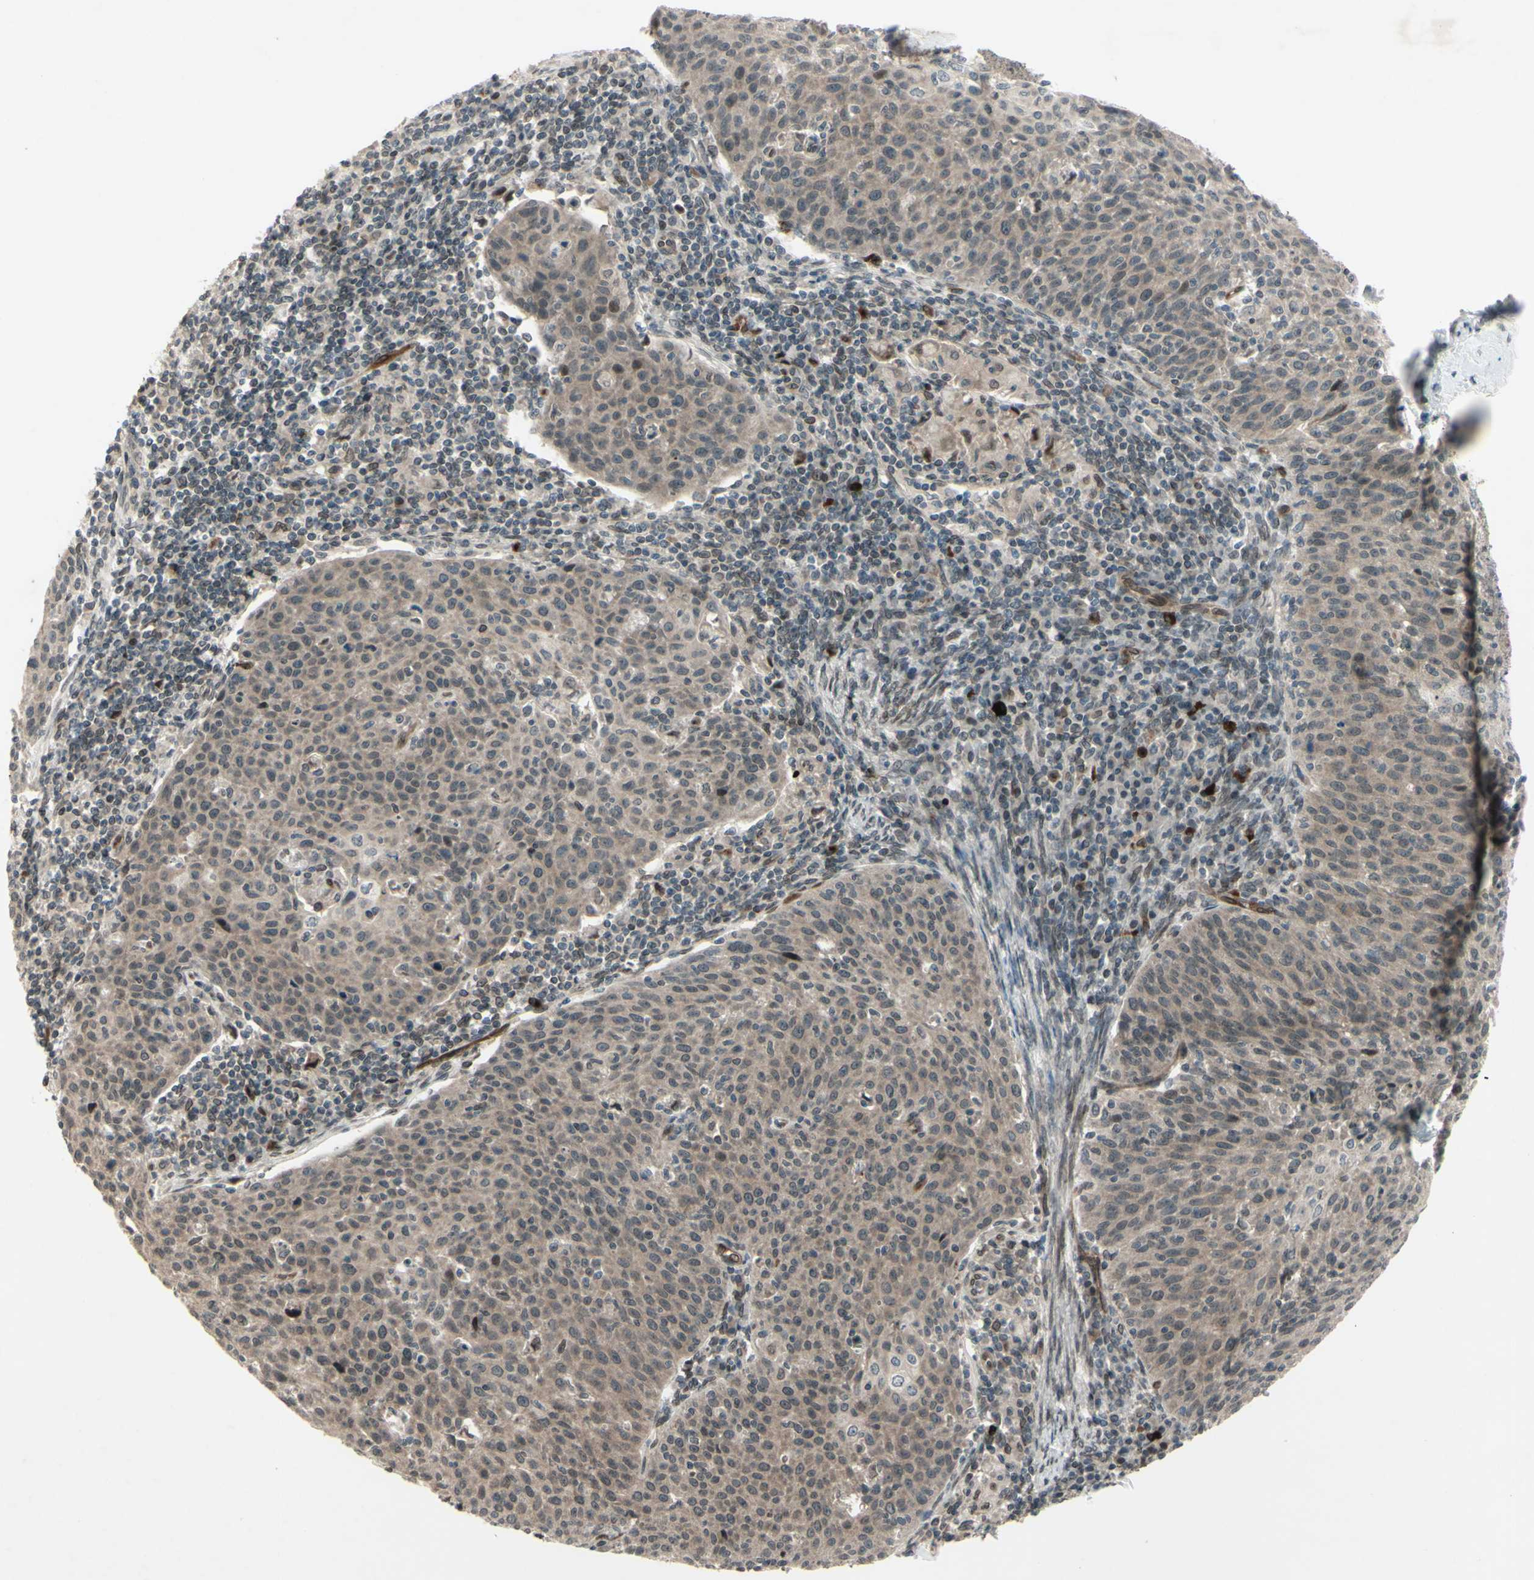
{"staining": {"intensity": "weak", "quantity": ">75%", "location": "cytoplasmic/membranous"}, "tissue": "cervical cancer", "cell_type": "Tumor cells", "image_type": "cancer", "snomed": [{"axis": "morphology", "description": "Squamous cell carcinoma, NOS"}, {"axis": "topography", "description": "Cervix"}], "caption": "Tumor cells show low levels of weak cytoplasmic/membranous staining in approximately >75% of cells in human squamous cell carcinoma (cervical).", "gene": "MLF2", "patient": {"sex": "female", "age": 38}}